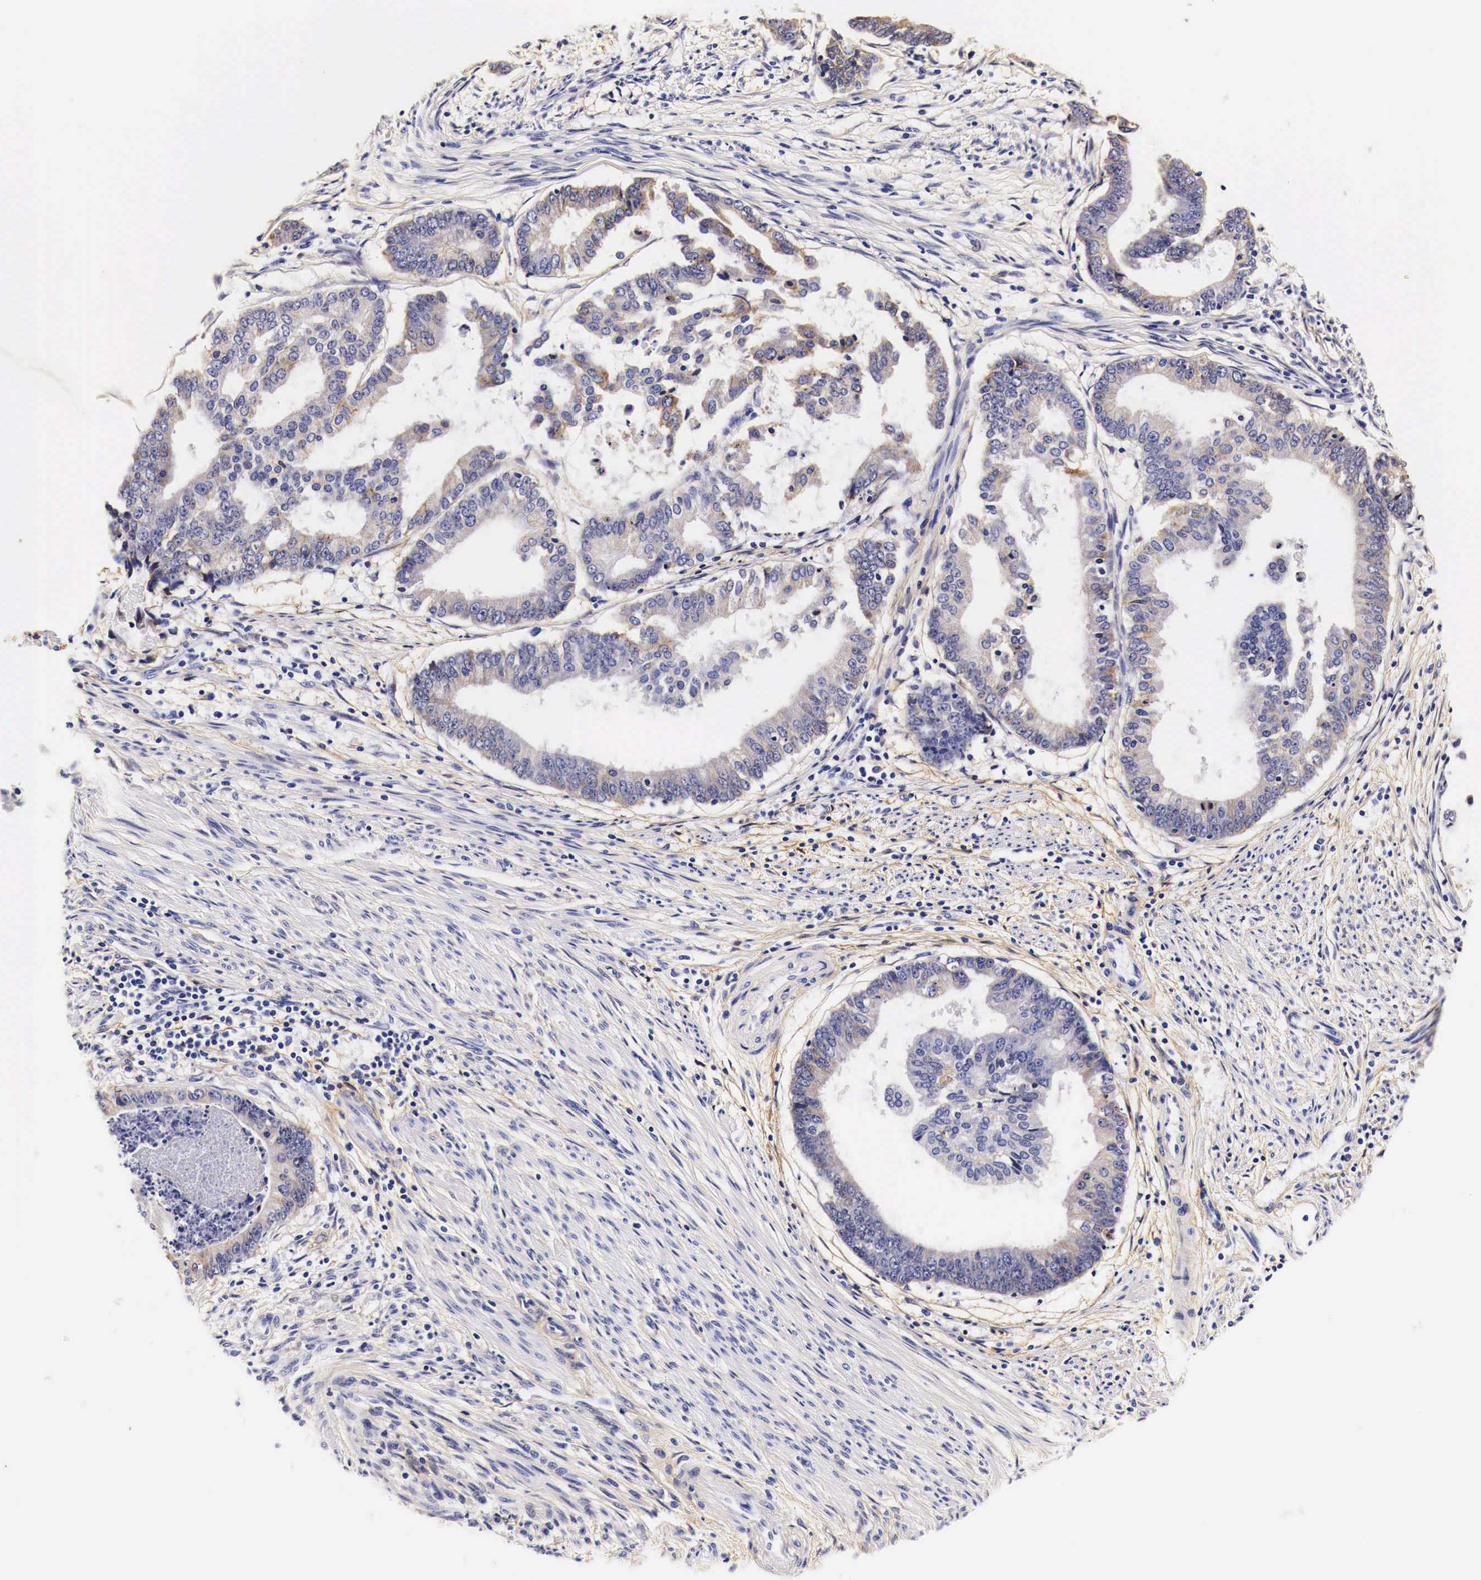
{"staining": {"intensity": "weak", "quantity": "<25%", "location": "cytoplasmic/membranous"}, "tissue": "endometrial cancer", "cell_type": "Tumor cells", "image_type": "cancer", "snomed": [{"axis": "morphology", "description": "Adenocarcinoma, NOS"}, {"axis": "topography", "description": "Endometrium"}], "caption": "There is no significant staining in tumor cells of endometrial cancer.", "gene": "EGFR", "patient": {"sex": "female", "age": 63}}